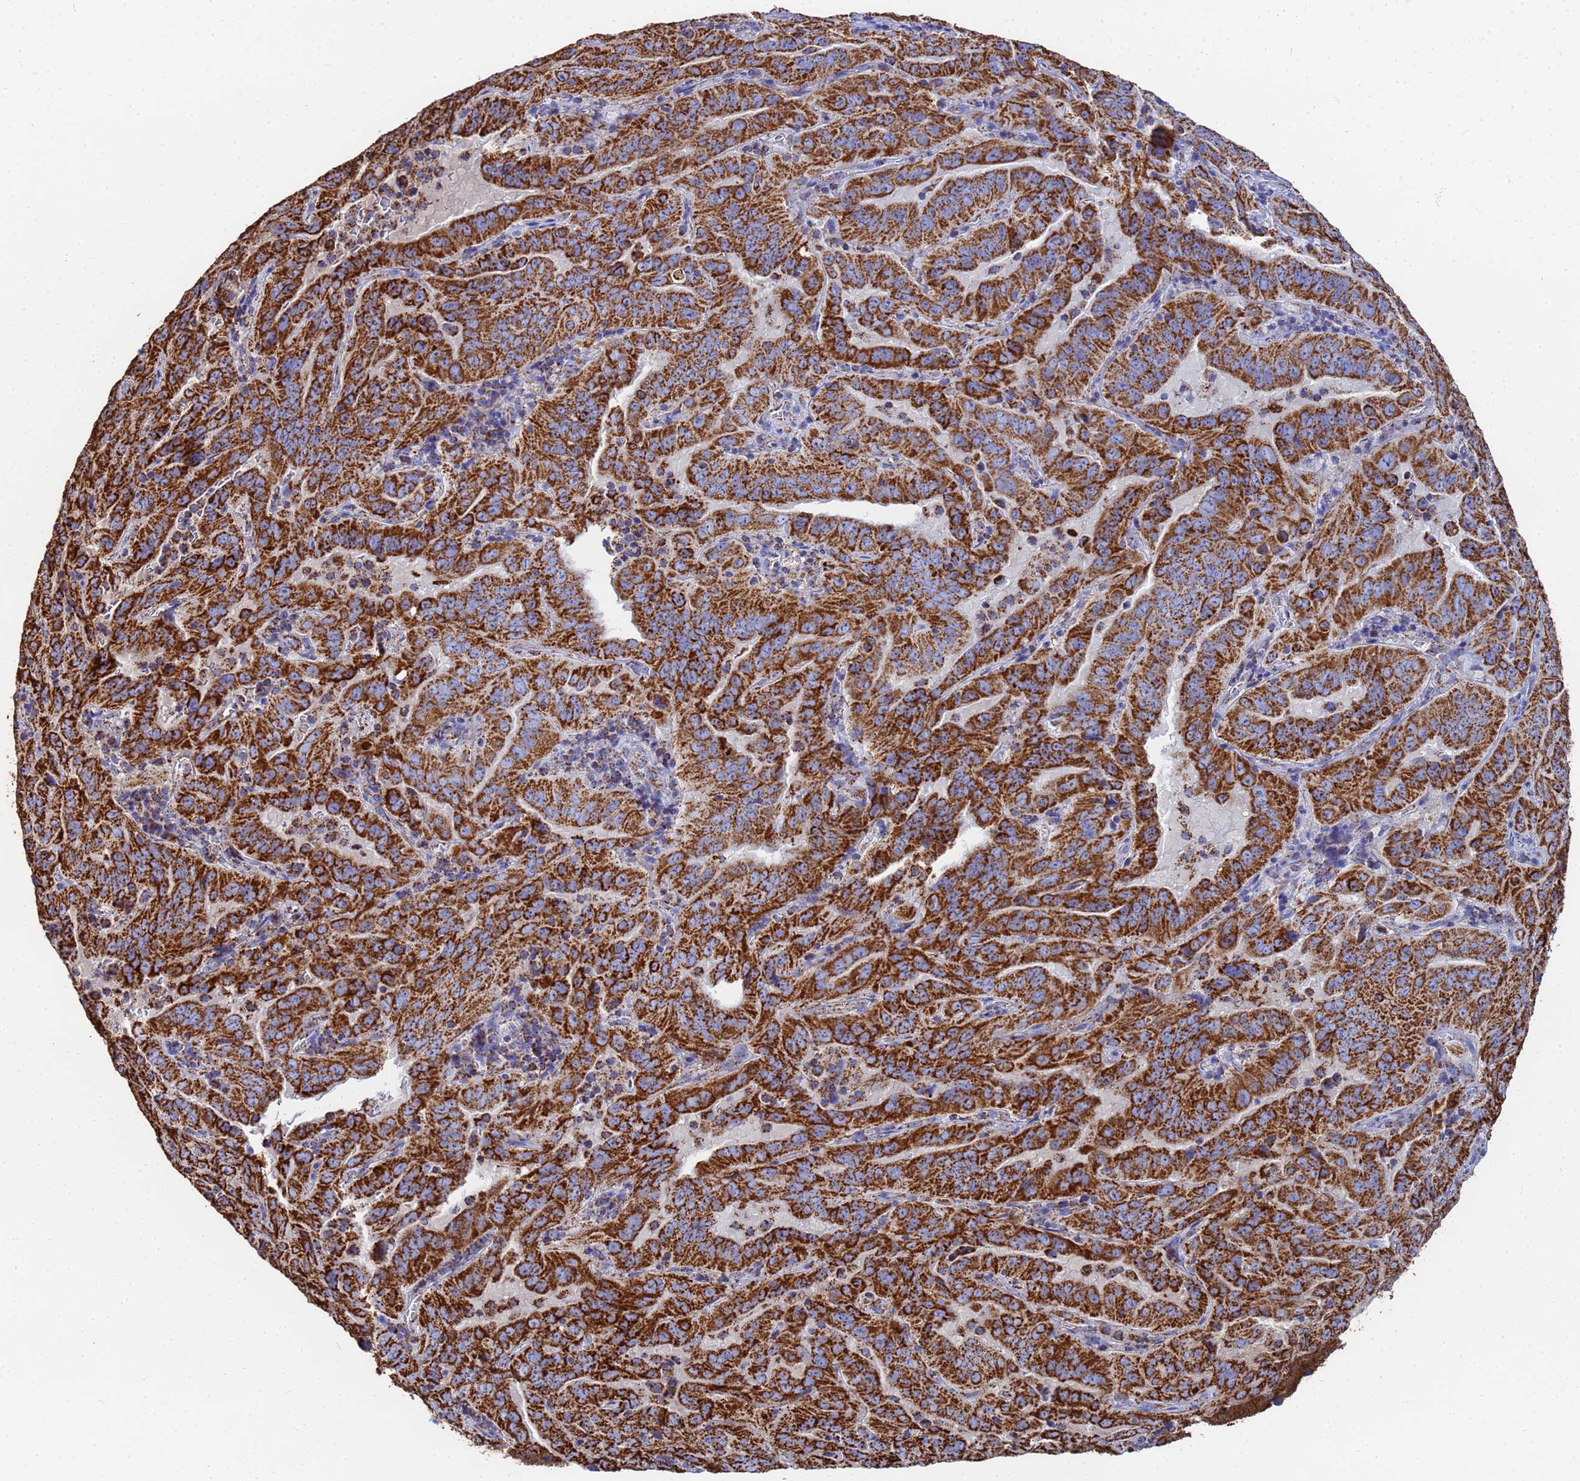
{"staining": {"intensity": "strong", "quantity": ">75%", "location": "cytoplasmic/membranous"}, "tissue": "pancreatic cancer", "cell_type": "Tumor cells", "image_type": "cancer", "snomed": [{"axis": "morphology", "description": "Adenocarcinoma, NOS"}, {"axis": "topography", "description": "Pancreas"}], "caption": "IHC photomicrograph of neoplastic tissue: human pancreatic cancer stained using IHC reveals high levels of strong protein expression localized specifically in the cytoplasmic/membranous of tumor cells, appearing as a cytoplasmic/membranous brown color.", "gene": "GLUD1", "patient": {"sex": "male", "age": 63}}